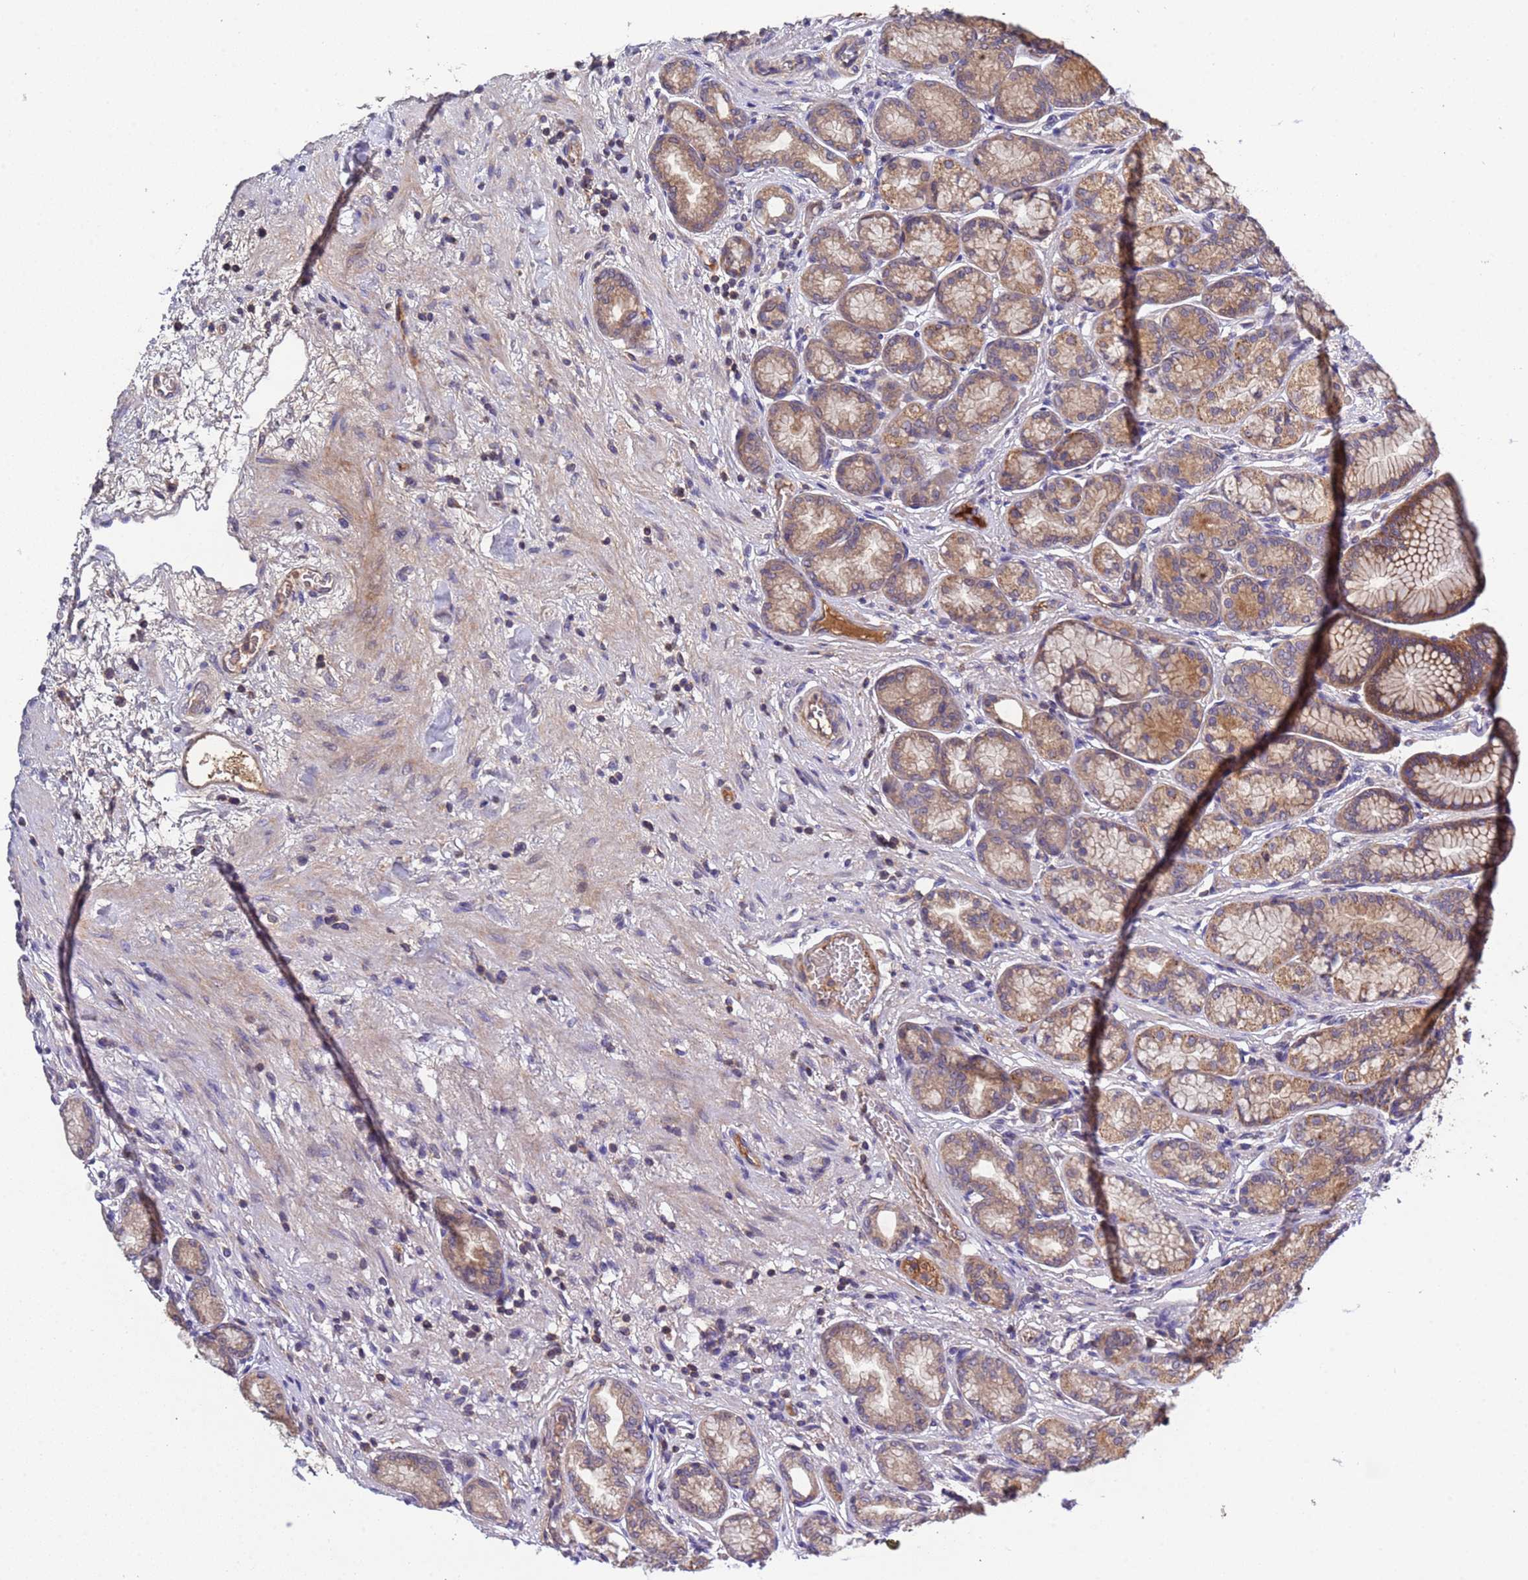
{"staining": {"intensity": "moderate", "quantity": ">75%", "location": "cytoplasmic/membranous"}, "tissue": "stomach", "cell_type": "Glandular cells", "image_type": "normal", "snomed": [{"axis": "morphology", "description": "Normal tissue, NOS"}, {"axis": "morphology", "description": "Adenocarcinoma, NOS"}, {"axis": "morphology", "description": "Adenocarcinoma, High grade"}, {"axis": "topography", "description": "Stomach, upper"}, {"axis": "topography", "description": "Stomach"}], "caption": "The histopathology image exhibits a brown stain indicating the presence of a protein in the cytoplasmic/membranous of glandular cells in stomach. The protein of interest is shown in brown color, while the nuclei are stained blue.", "gene": "PARP16", "patient": {"sex": "female", "age": 65}}